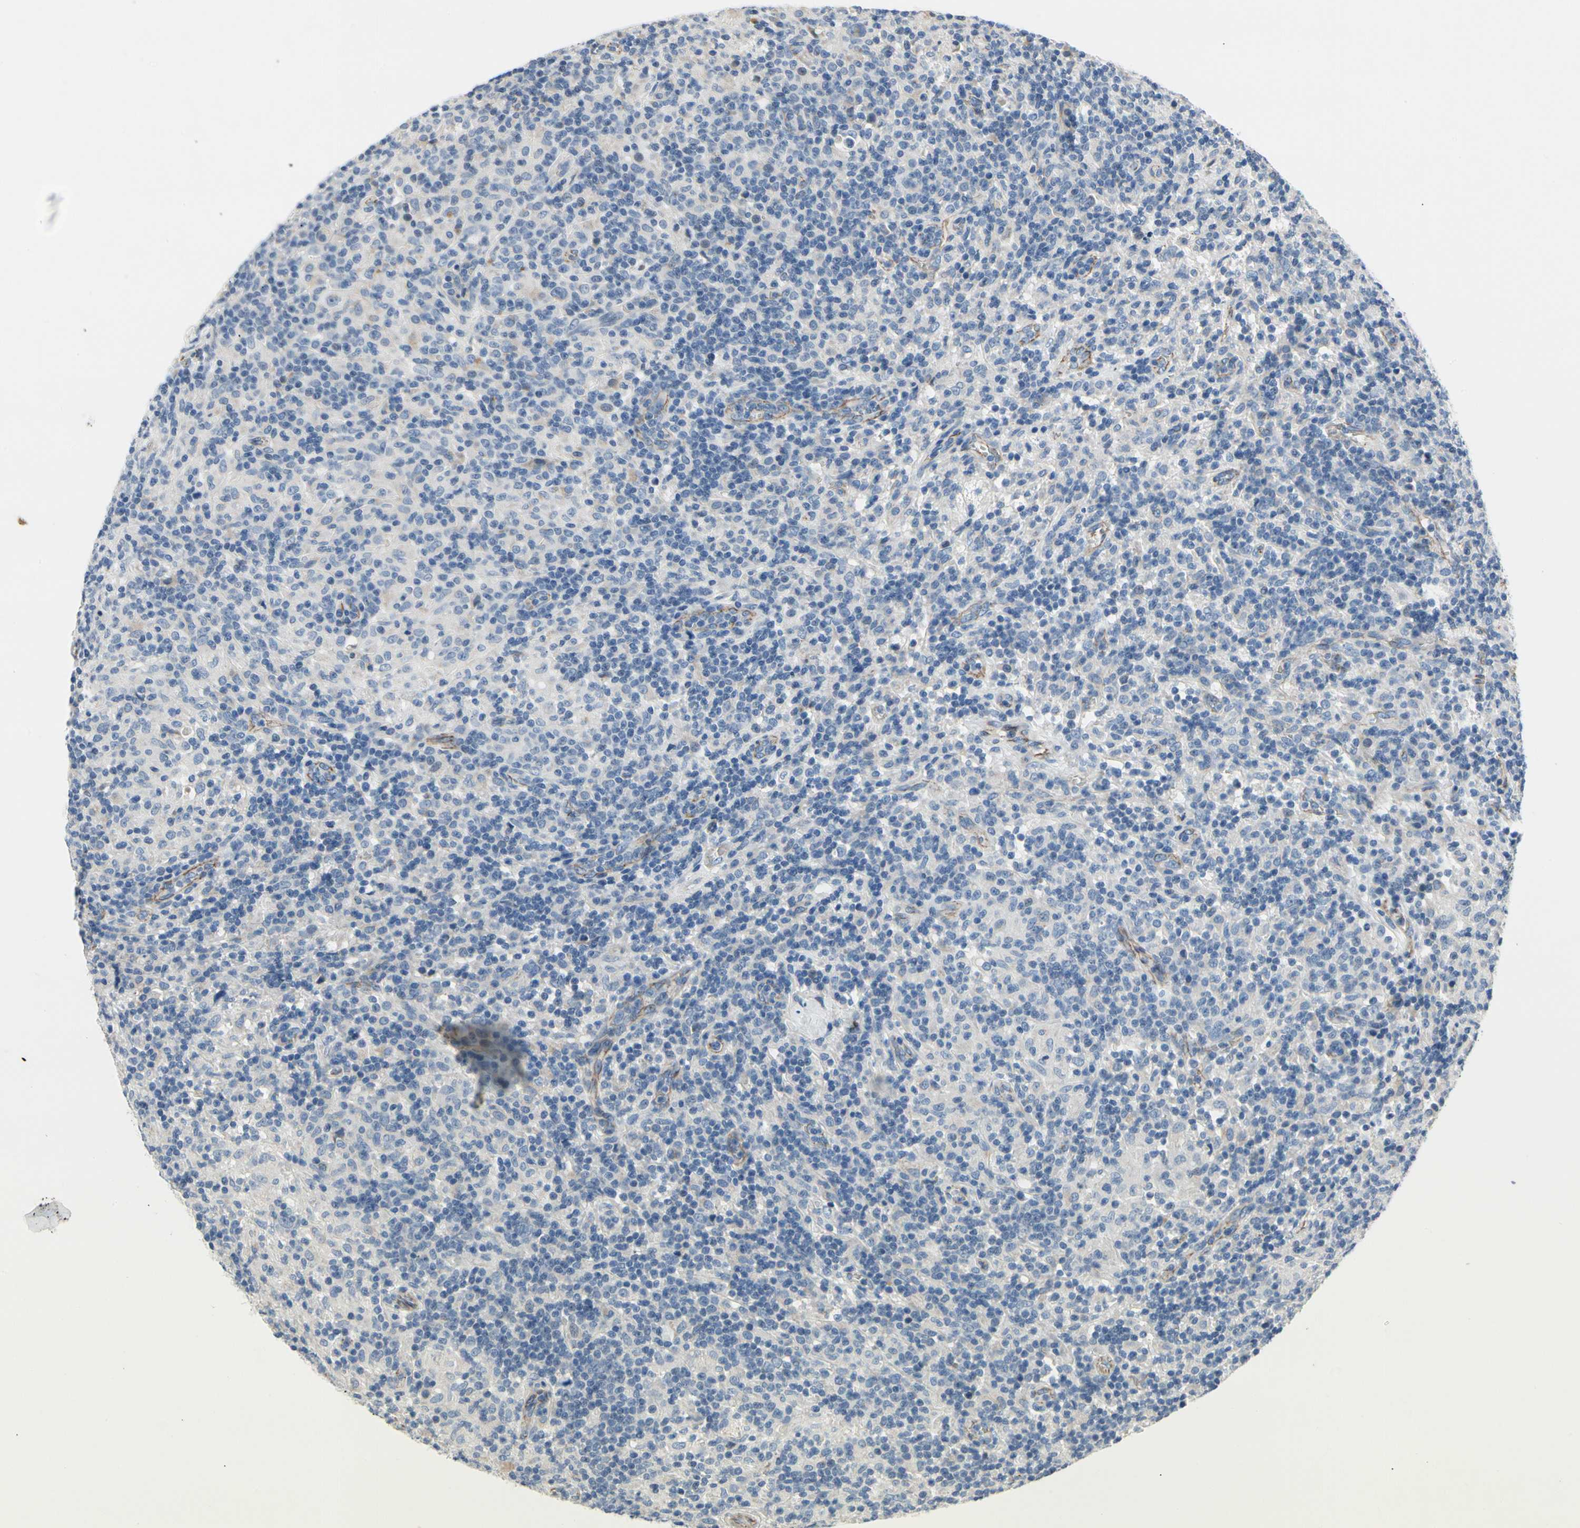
{"staining": {"intensity": "negative", "quantity": "none", "location": "none"}, "tissue": "lymphoma", "cell_type": "Tumor cells", "image_type": "cancer", "snomed": [{"axis": "morphology", "description": "Hodgkin's disease, NOS"}, {"axis": "topography", "description": "Lymph node"}], "caption": "IHC micrograph of neoplastic tissue: human Hodgkin's disease stained with DAB exhibits no significant protein staining in tumor cells.", "gene": "LGR6", "patient": {"sex": "male", "age": 70}}